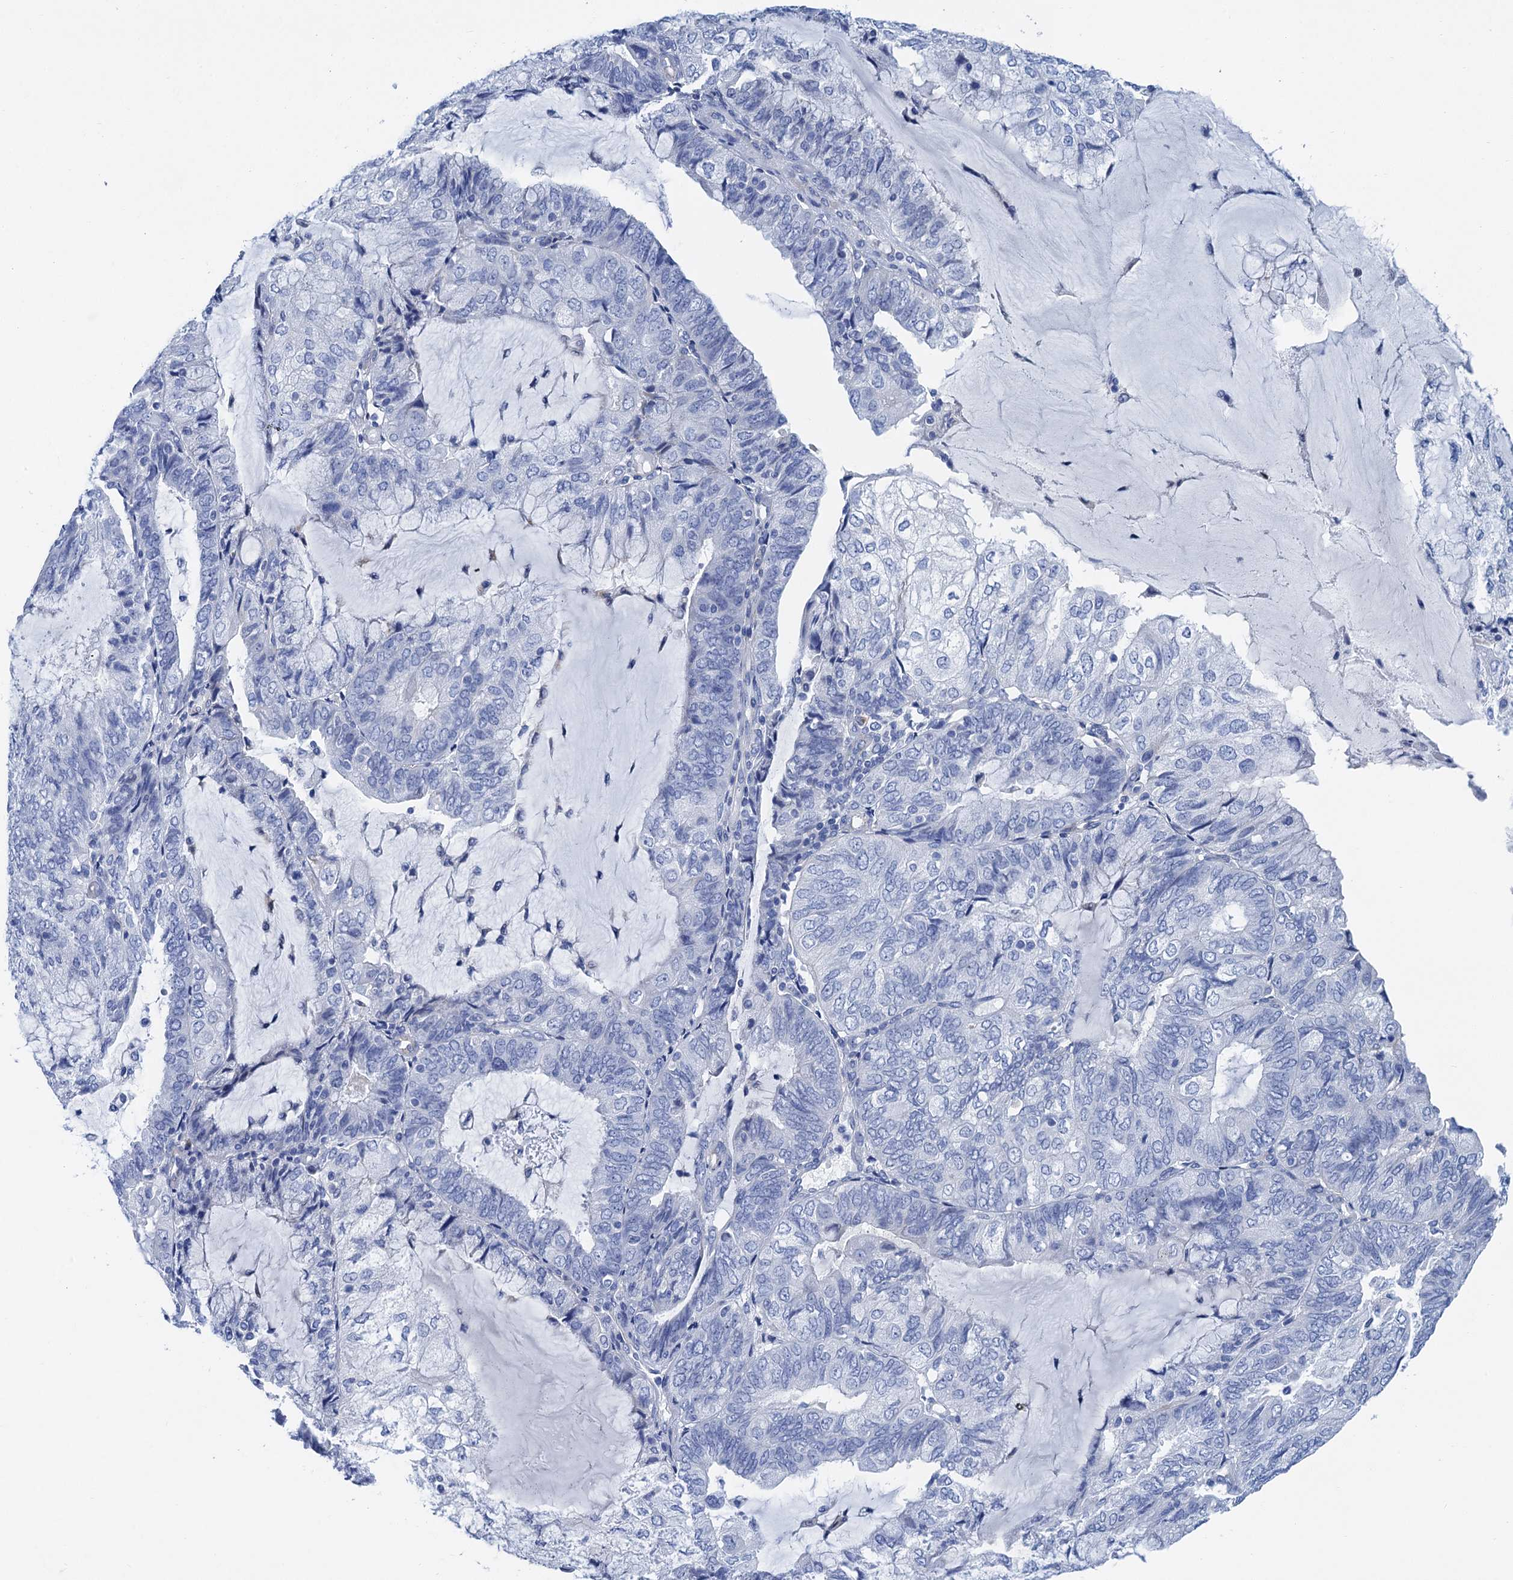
{"staining": {"intensity": "negative", "quantity": "none", "location": "none"}, "tissue": "endometrial cancer", "cell_type": "Tumor cells", "image_type": "cancer", "snomed": [{"axis": "morphology", "description": "Adenocarcinoma, NOS"}, {"axis": "topography", "description": "Endometrium"}], "caption": "Tumor cells show no significant positivity in endometrial cancer. (Stains: DAB (3,3'-diaminobenzidine) immunohistochemistry with hematoxylin counter stain, Microscopy: brightfield microscopy at high magnification).", "gene": "NLRP10", "patient": {"sex": "female", "age": 81}}